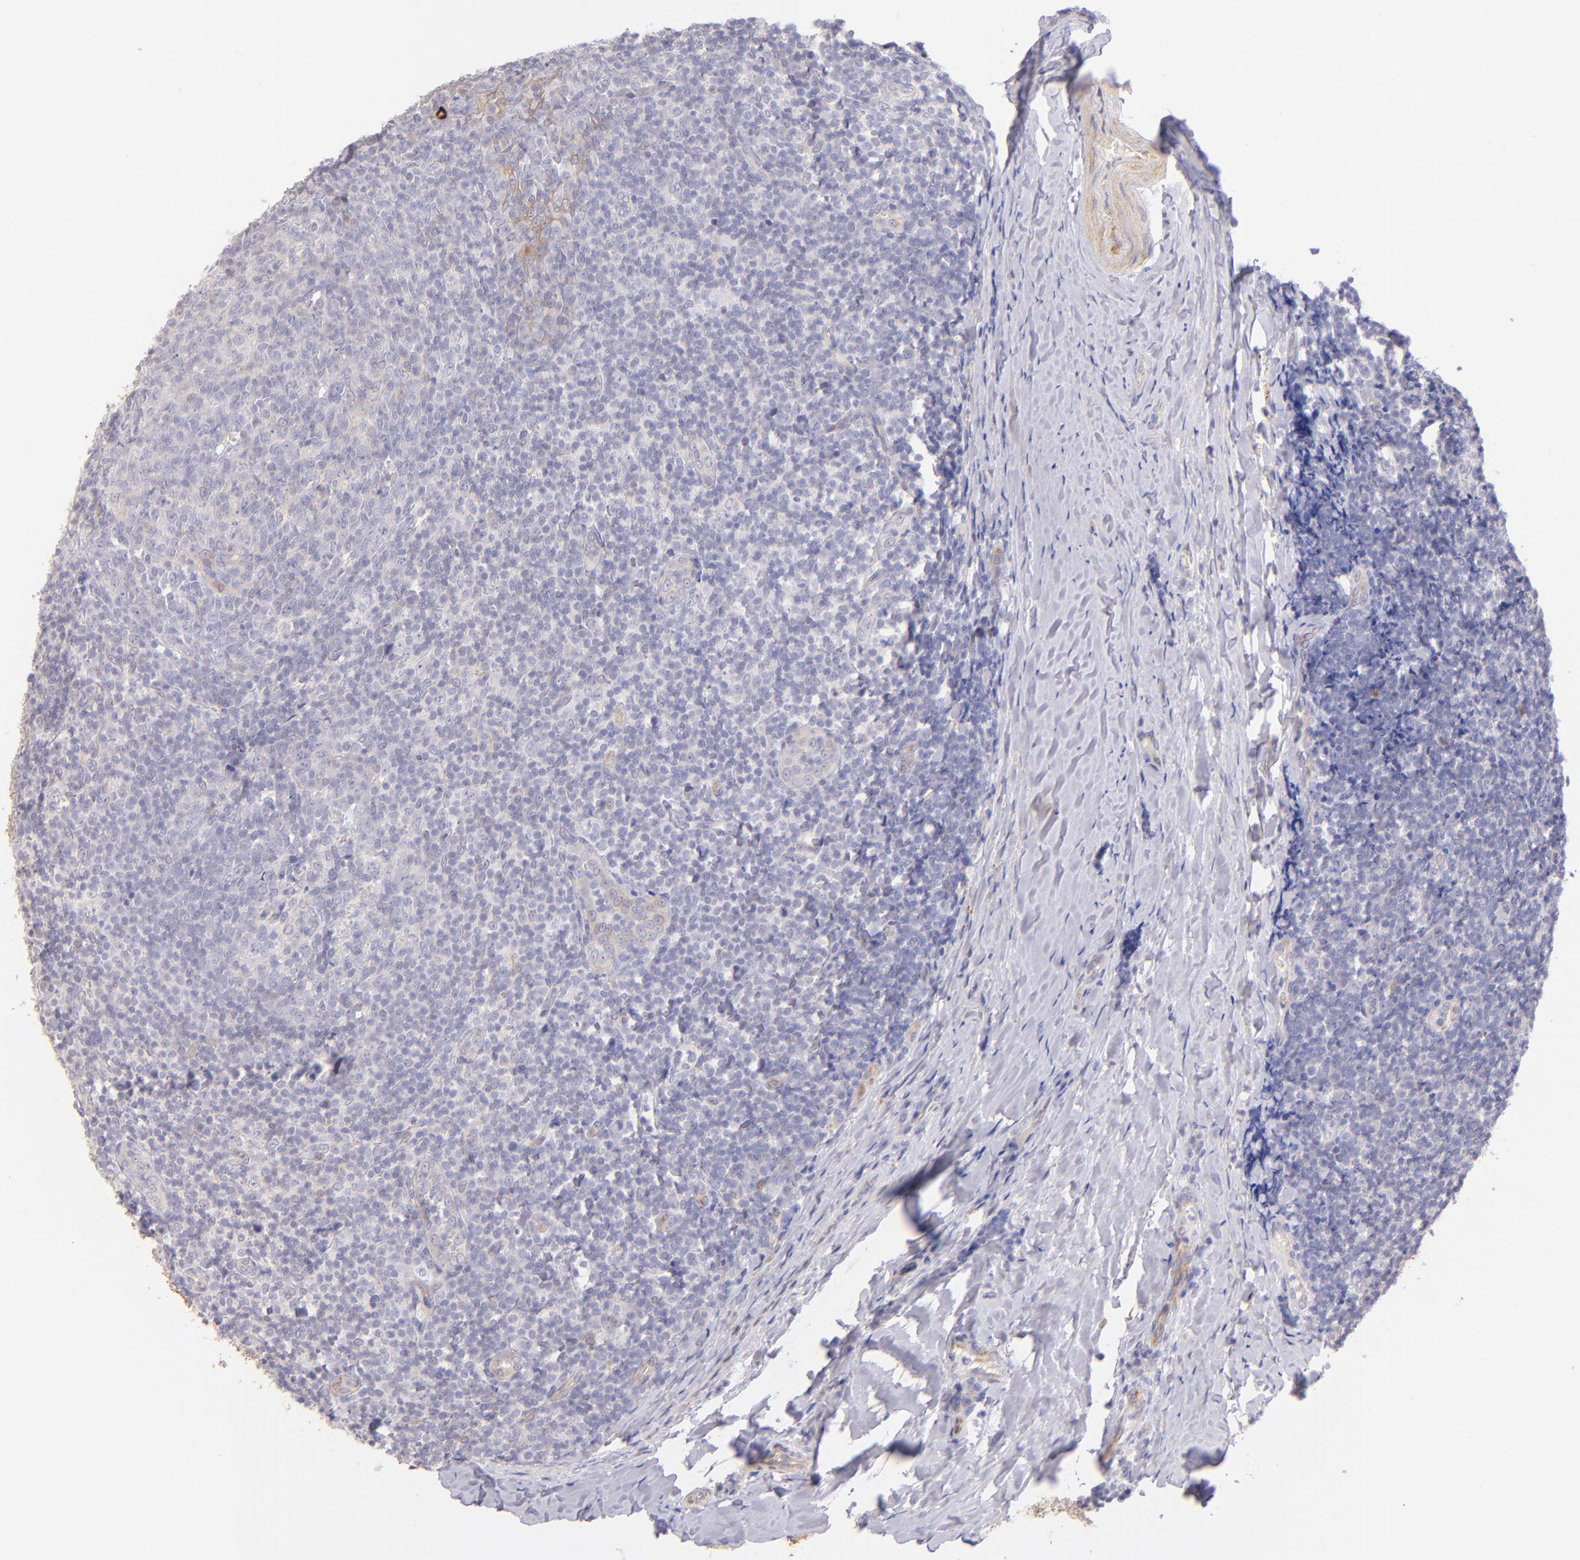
{"staining": {"intensity": "negative", "quantity": "none", "location": "none"}, "tissue": "tonsil", "cell_type": "Germinal center cells", "image_type": "normal", "snomed": [{"axis": "morphology", "description": "Normal tissue, NOS"}, {"axis": "topography", "description": "Tonsil"}], "caption": "A histopathology image of human tonsil is negative for staining in germinal center cells. (DAB immunohistochemistry visualized using brightfield microscopy, high magnification).", "gene": "SH2D4A", "patient": {"sex": "male", "age": 31}}